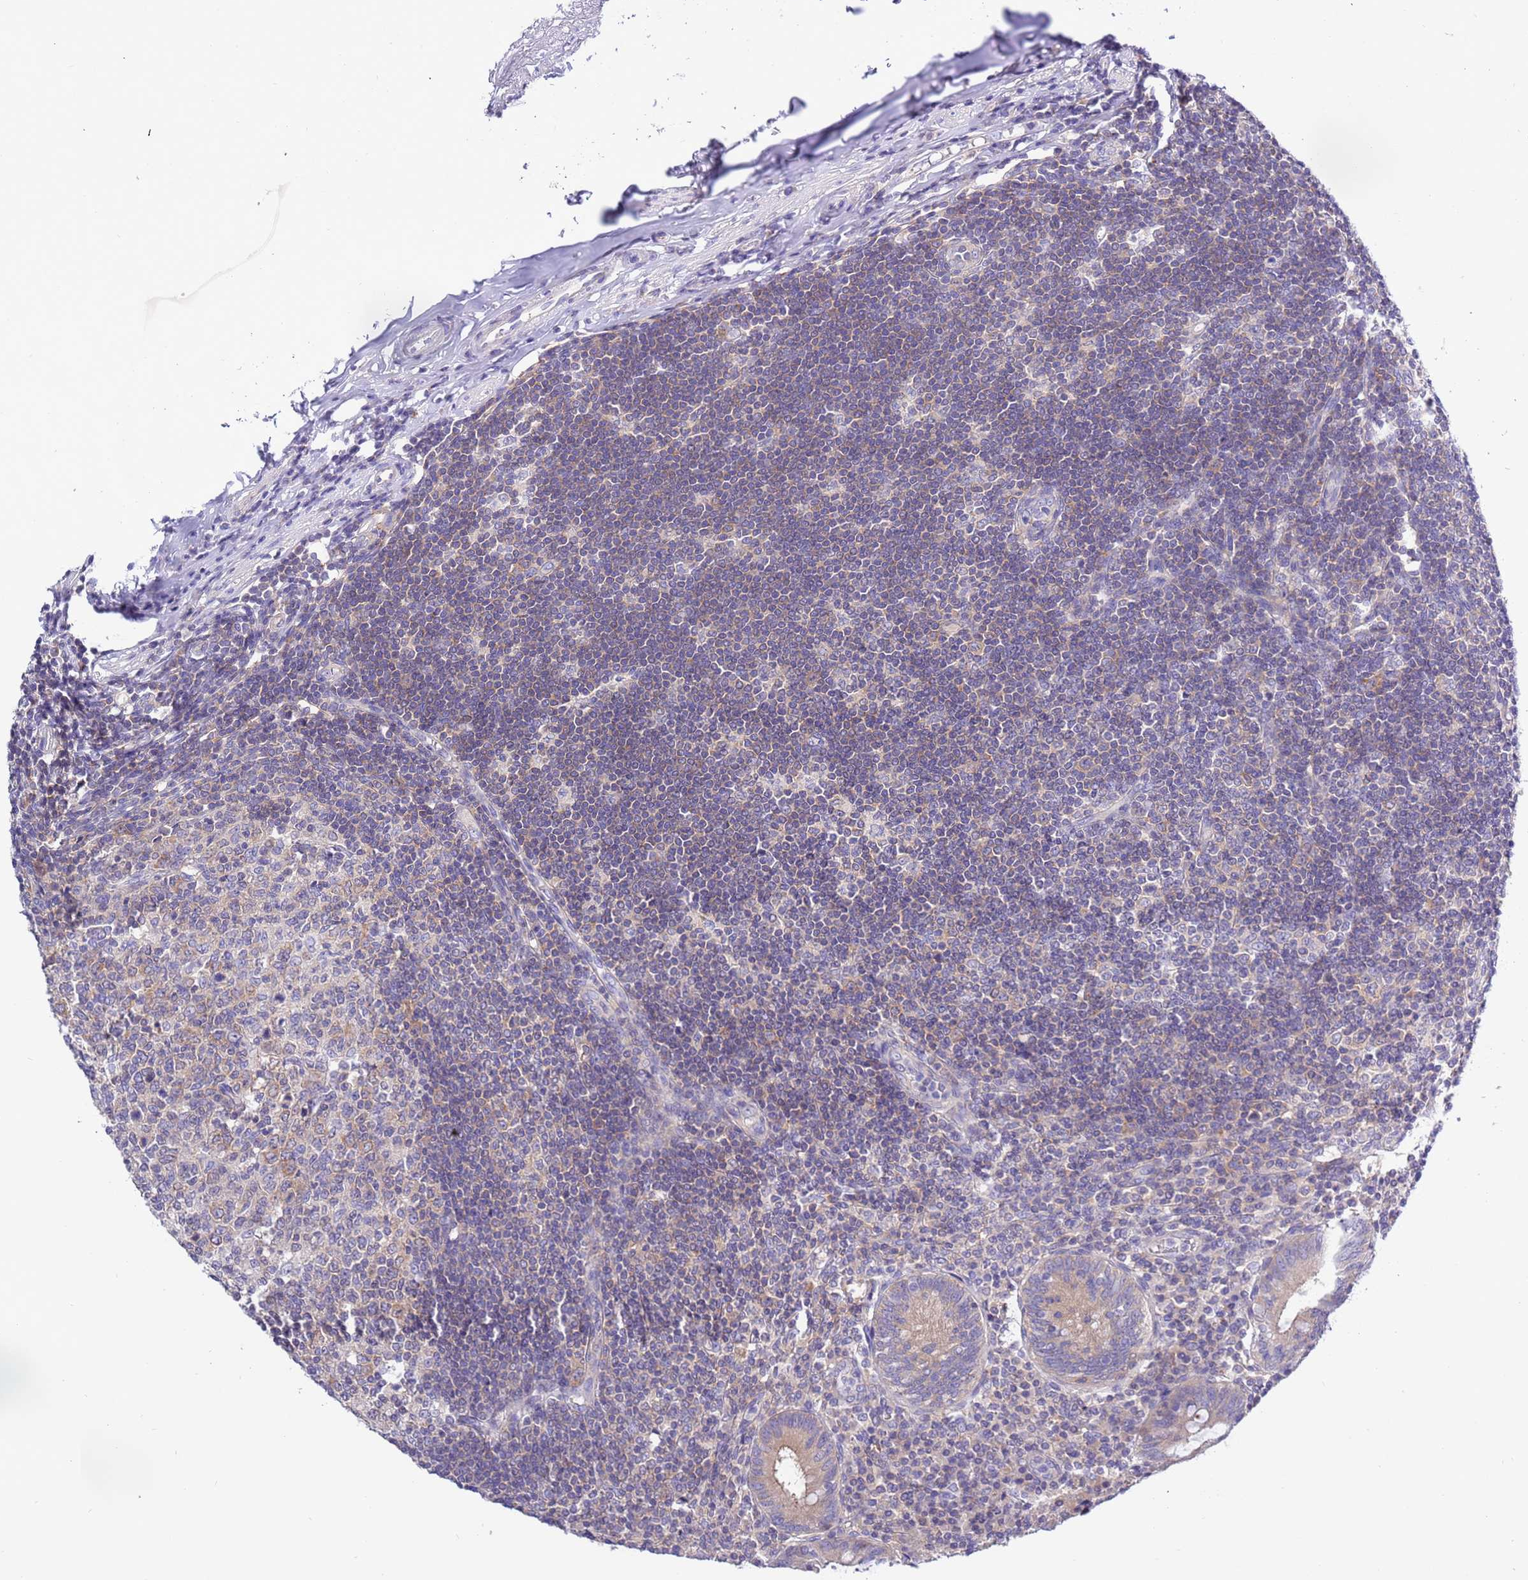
{"staining": {"intensity": "weak", "quantity": ">75%", "location": "cytoplasmic/membranous"}, "tissue": "appendix", "cell_type": "Glandular cells", "image_type": "normal", "snomed": [{"axis": "morphology", "description": "Normal tissue, NOS"}, {"axis": "topography", "description": "Appendix"}], "caption": "Immunohistochemistry (IHC) of benign human appendix reveals low levels of weak cytoplasmic/membranous expression in about >75% of glandular cells.", "gene": "STIP1", "patient": {"sex": "female", "age": 54}}